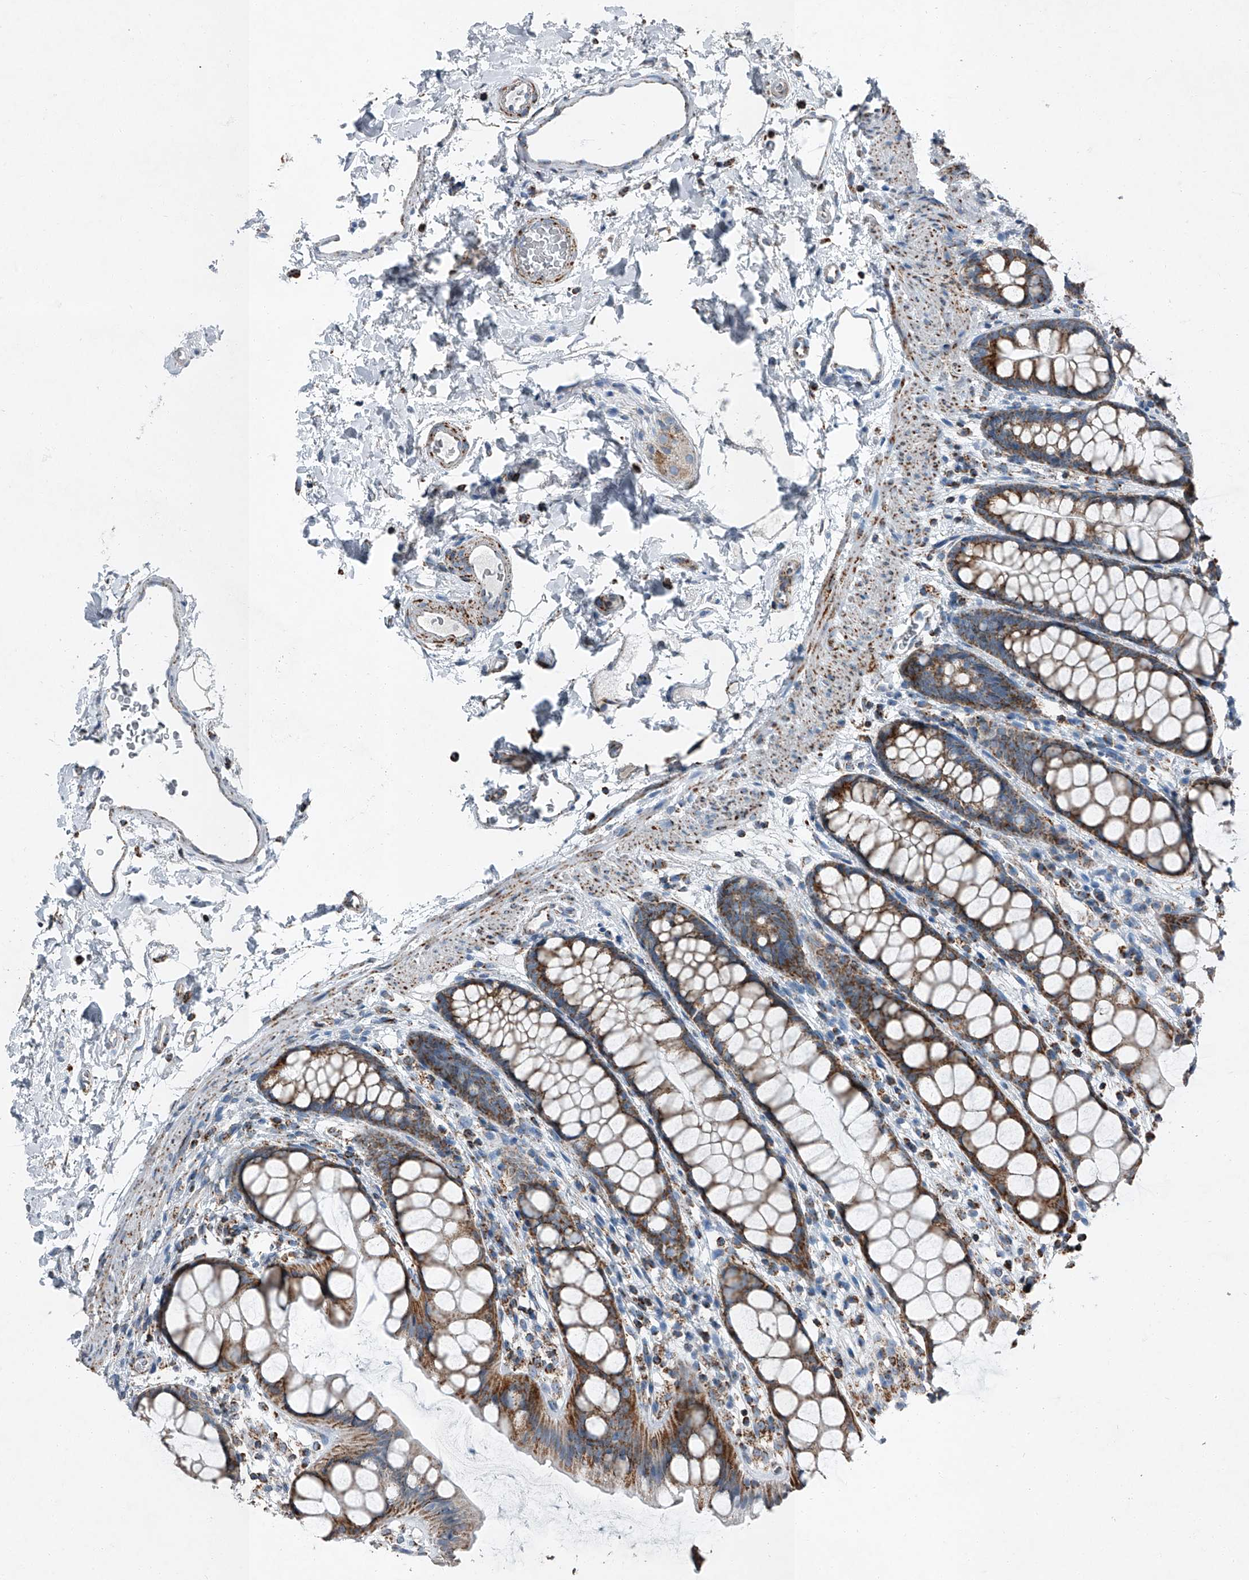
{"staining": {"intensity": "moderate", "quantity": ">75%", "location": "cytoplasmic/membranous"}, "tissue": "rectum", "cell_type": "Glandular cells", "image_type": "normal", "snomed": [{"axis": "morphology", "description": "Normal tissue, NOS"}, {"axis": "topography", "description": "Rectum"}], "caption": "Immunohistochemistry (IHC) histopathology image of benign rectum: human rectum stained using immunohistochemistry demonstrates medium levels of moderate protein expression localized specifically in the cytoplasmic/membranous of glandular cells, appearing as a cytoplasmic/membranous brown color.", "gene": "CHRNA7", "patient": {"sex": "female", "age": 65}}